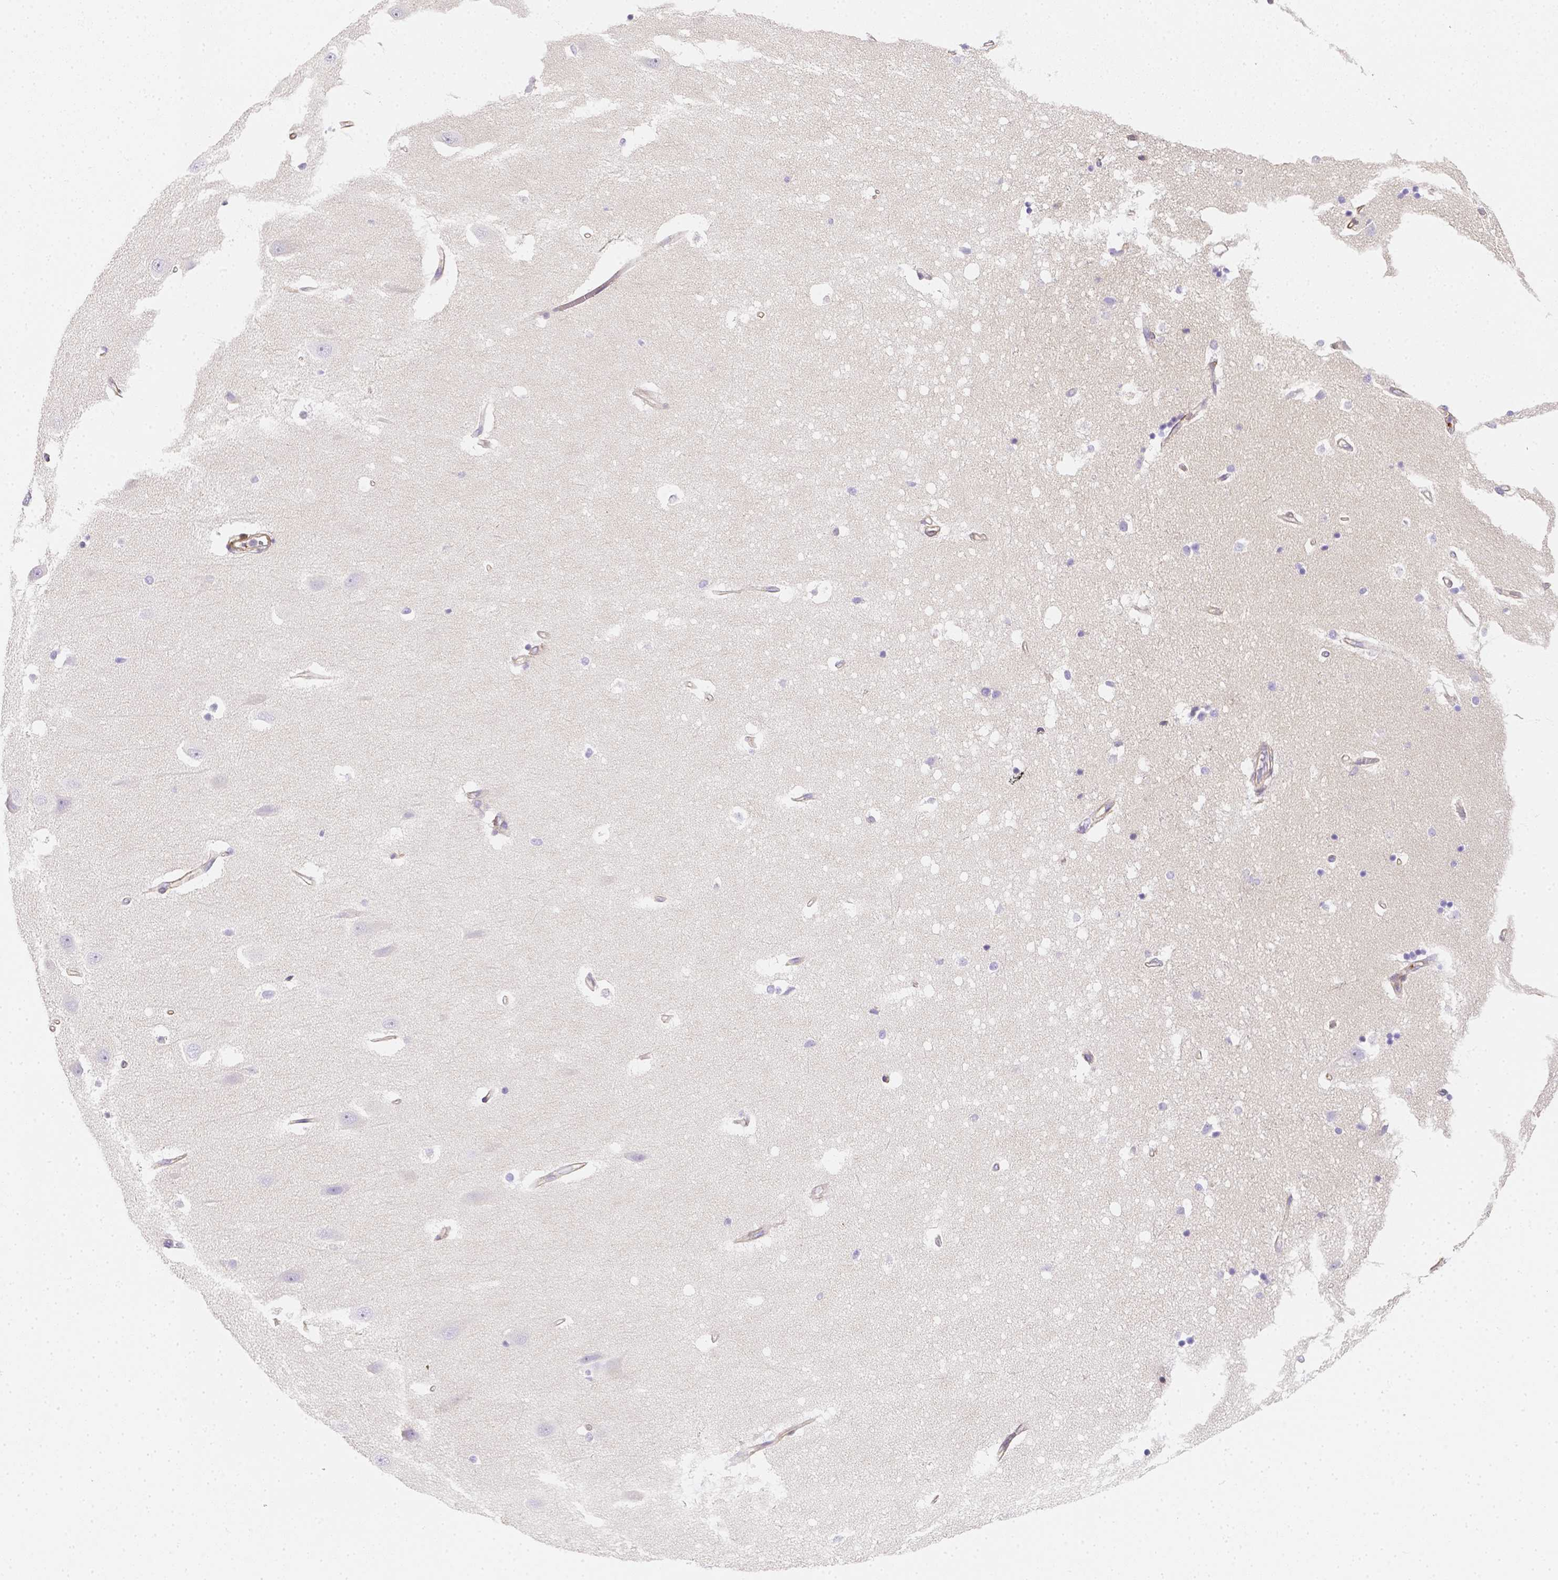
{"staining": {"intensity": "negative", "quantity": "none", "location": "none"}, "tissue": "hippocampus", "cell_type": "Glial cells", "image_type": "normal", "snomed": [{"axis": "morphology", "description": "Normal tissue, NOS"}, {"axis": "topography", "description": "Hippocampus"}], "caption": "Unremarkable hippocampus was stained to show a protein in brown. There is no significant expression in glial cells. (Stains: DAB IHC with hematoxylin counter stain, Microscopy: brightfield microscopy at high magnification).", "gene": "ASAH2B", "patient": {"sex": "male", "age": 63}}